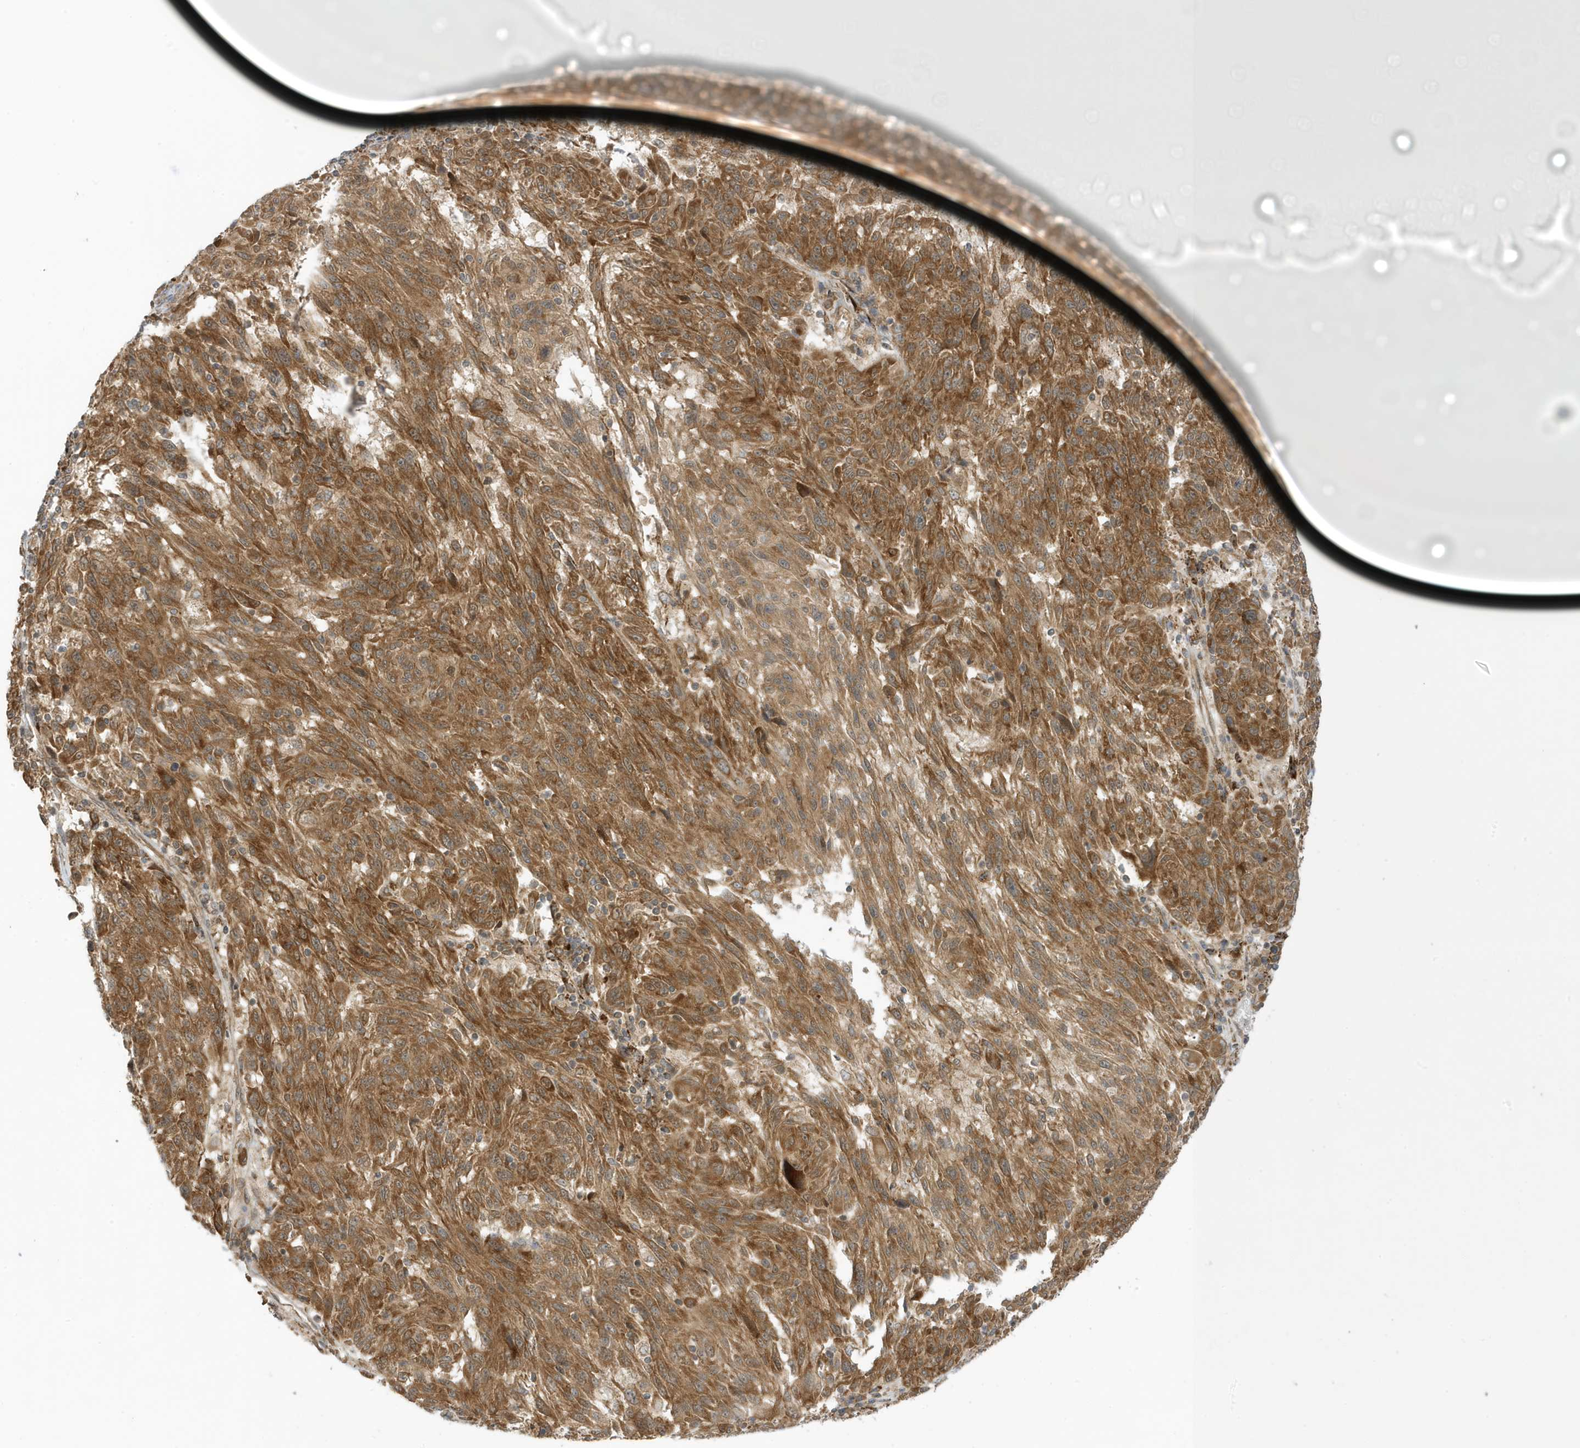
{"staining": {"intensity": "moderate", "quantity": ">75%", "location": "cytoplasmic/membranous"}, "tissue": "melanoma", "cell_type": "Tumor cells", "image_type": "cancer", "snomed": [{"axis": "morphology", "description": "Malignant melanoma, NOS"}, {"axis": "topography", "description": "Skin"}], "caption": "Tumor cells reveal medium levels of moderate cytoplasmic/membranous staining in approximately >75% of cells in human melanoma.", "gene": "DHX36", "patient": {"sex": "male", "age": 53}}